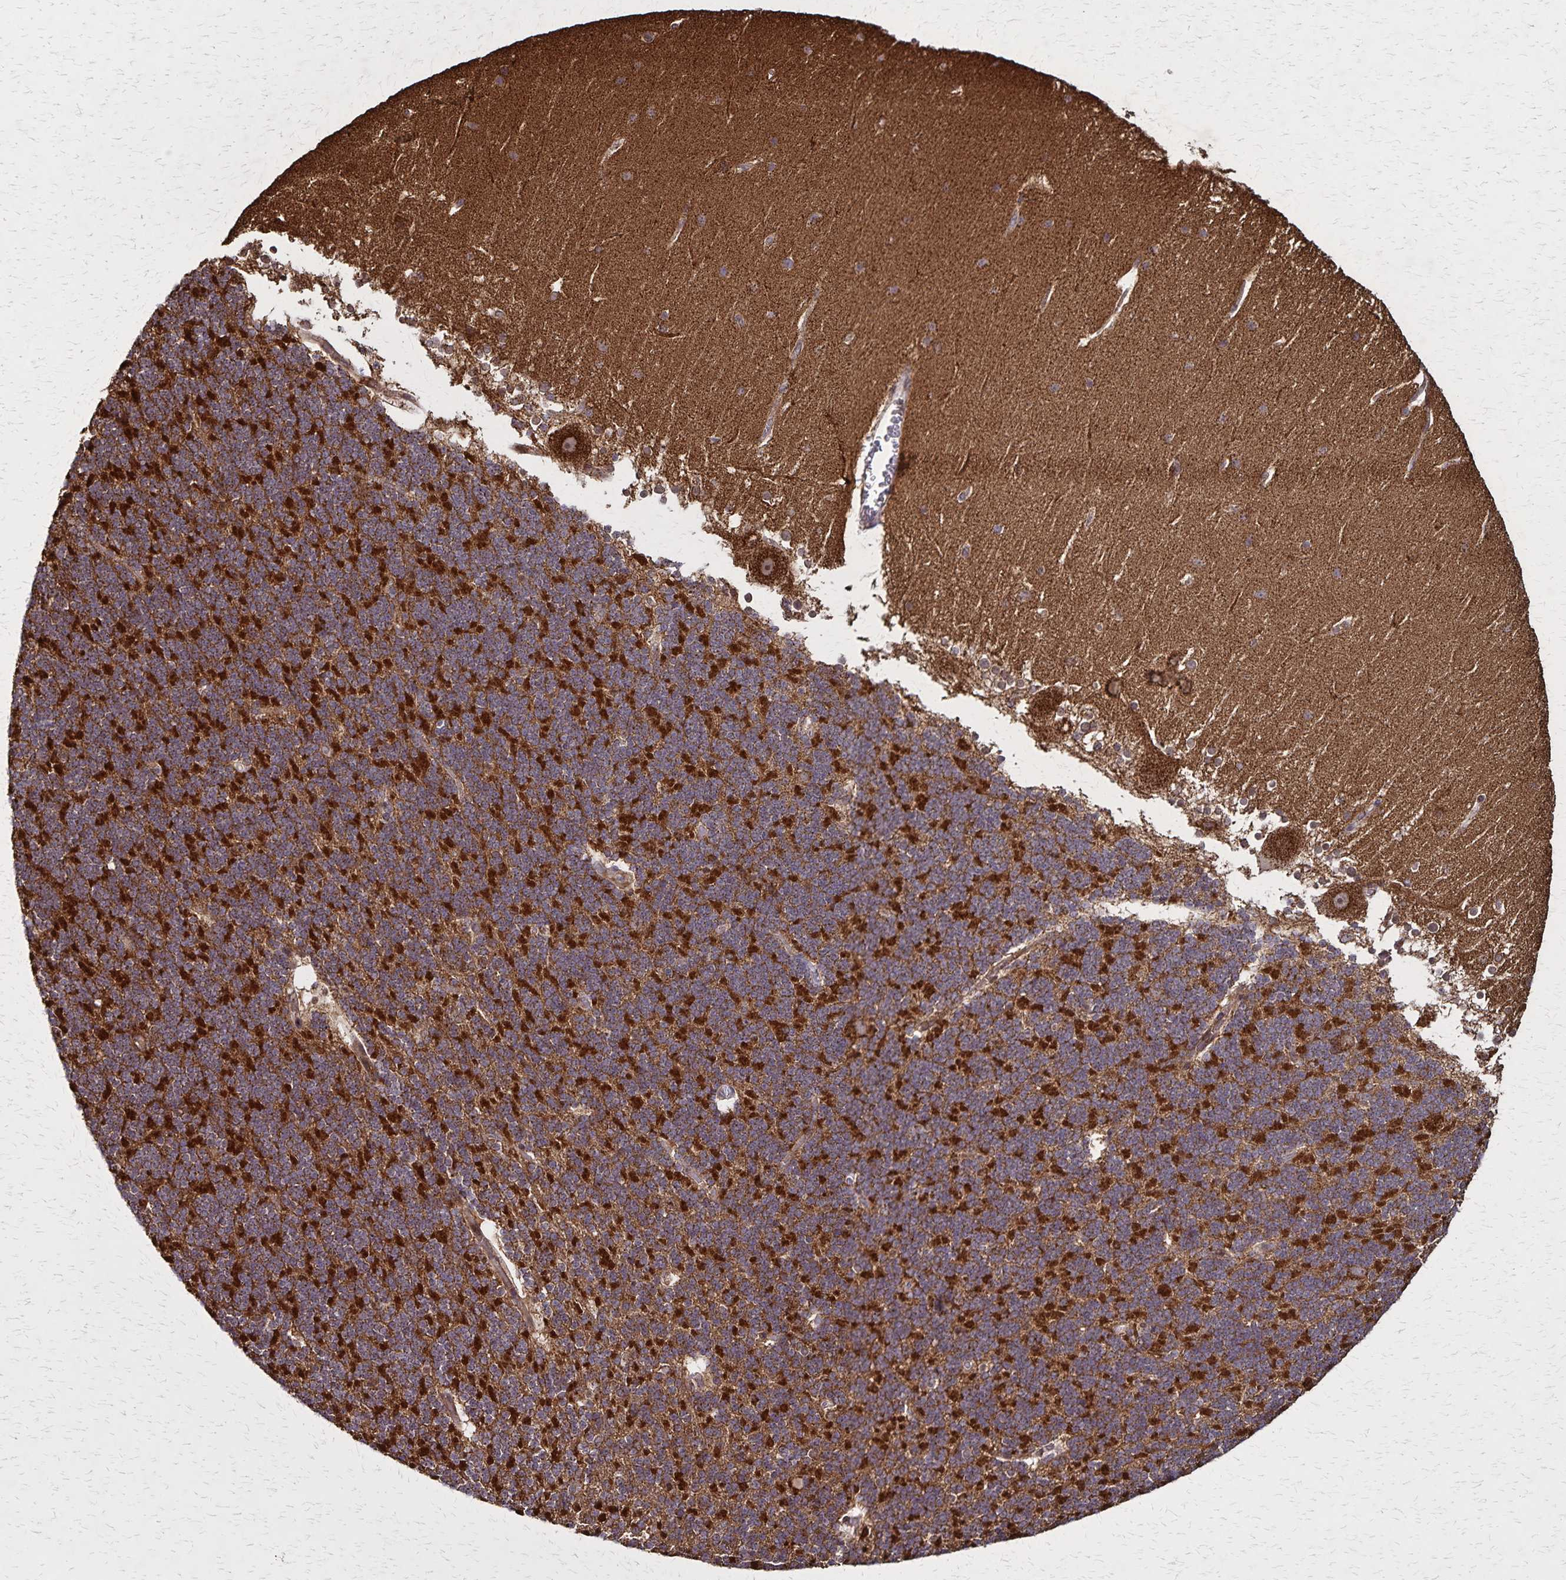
{"staining": {"intensity": "strong", "quantity": "25%-75%", "location": "cytoplasmic/membranous"}, "tissue": "cerebellum", "cell_type": "Cells in granular layer", "image_type": "normal", "snomed": [{"axis": "morphology", "description": "Normal tissue, NOS"}, {"axis": "topography", "description": "Cerebellum"}], "caption": "Immunohistochemical staining of normal human cerebellum demonstrates high levels of strong cytoplasmic/membranous staining in approximately 25%-75% of cells in granular layer.", "gene": "NFS1", "patient": {"sex": "female", "age": 19}}